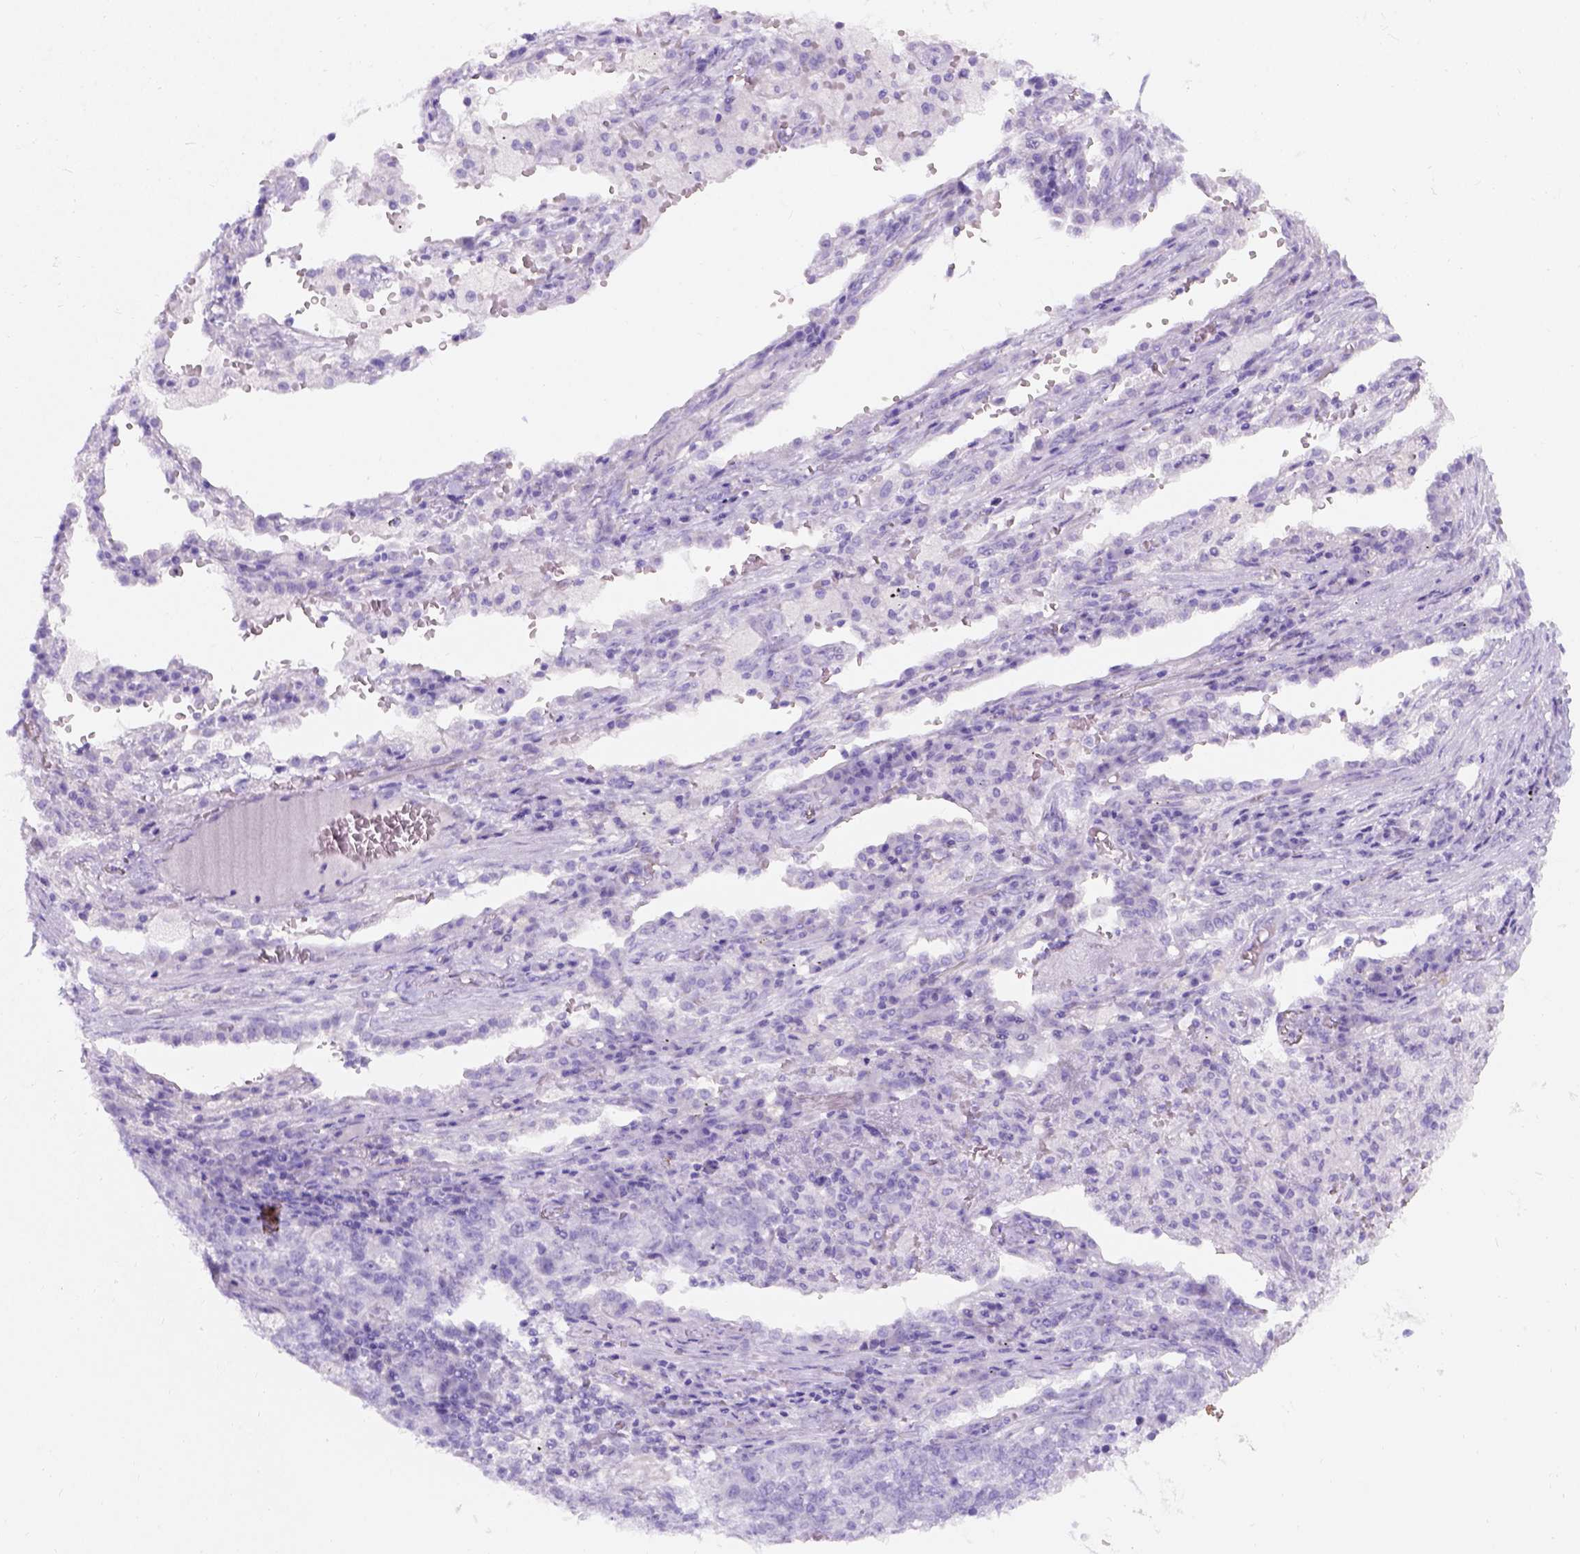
{"staining": {"intensity": "negative", "quantity": "none", "location": "none"}, "tissue": "lung cancer", "cell_type": "Tumor cells", "image_type": "cancer", "snomed": [{"axis": "morphology", "description": "Adenocarcinoma, NOS"}, {"axis": "topography", "description": "Lung"}], "caption": "DAB immunohistochemical staining of lung cancer (adenocarcinoma) displays no significant staining in tumor cells.", "gene": "C7orf57", "patient": {"sex": "male", "age": 57}}